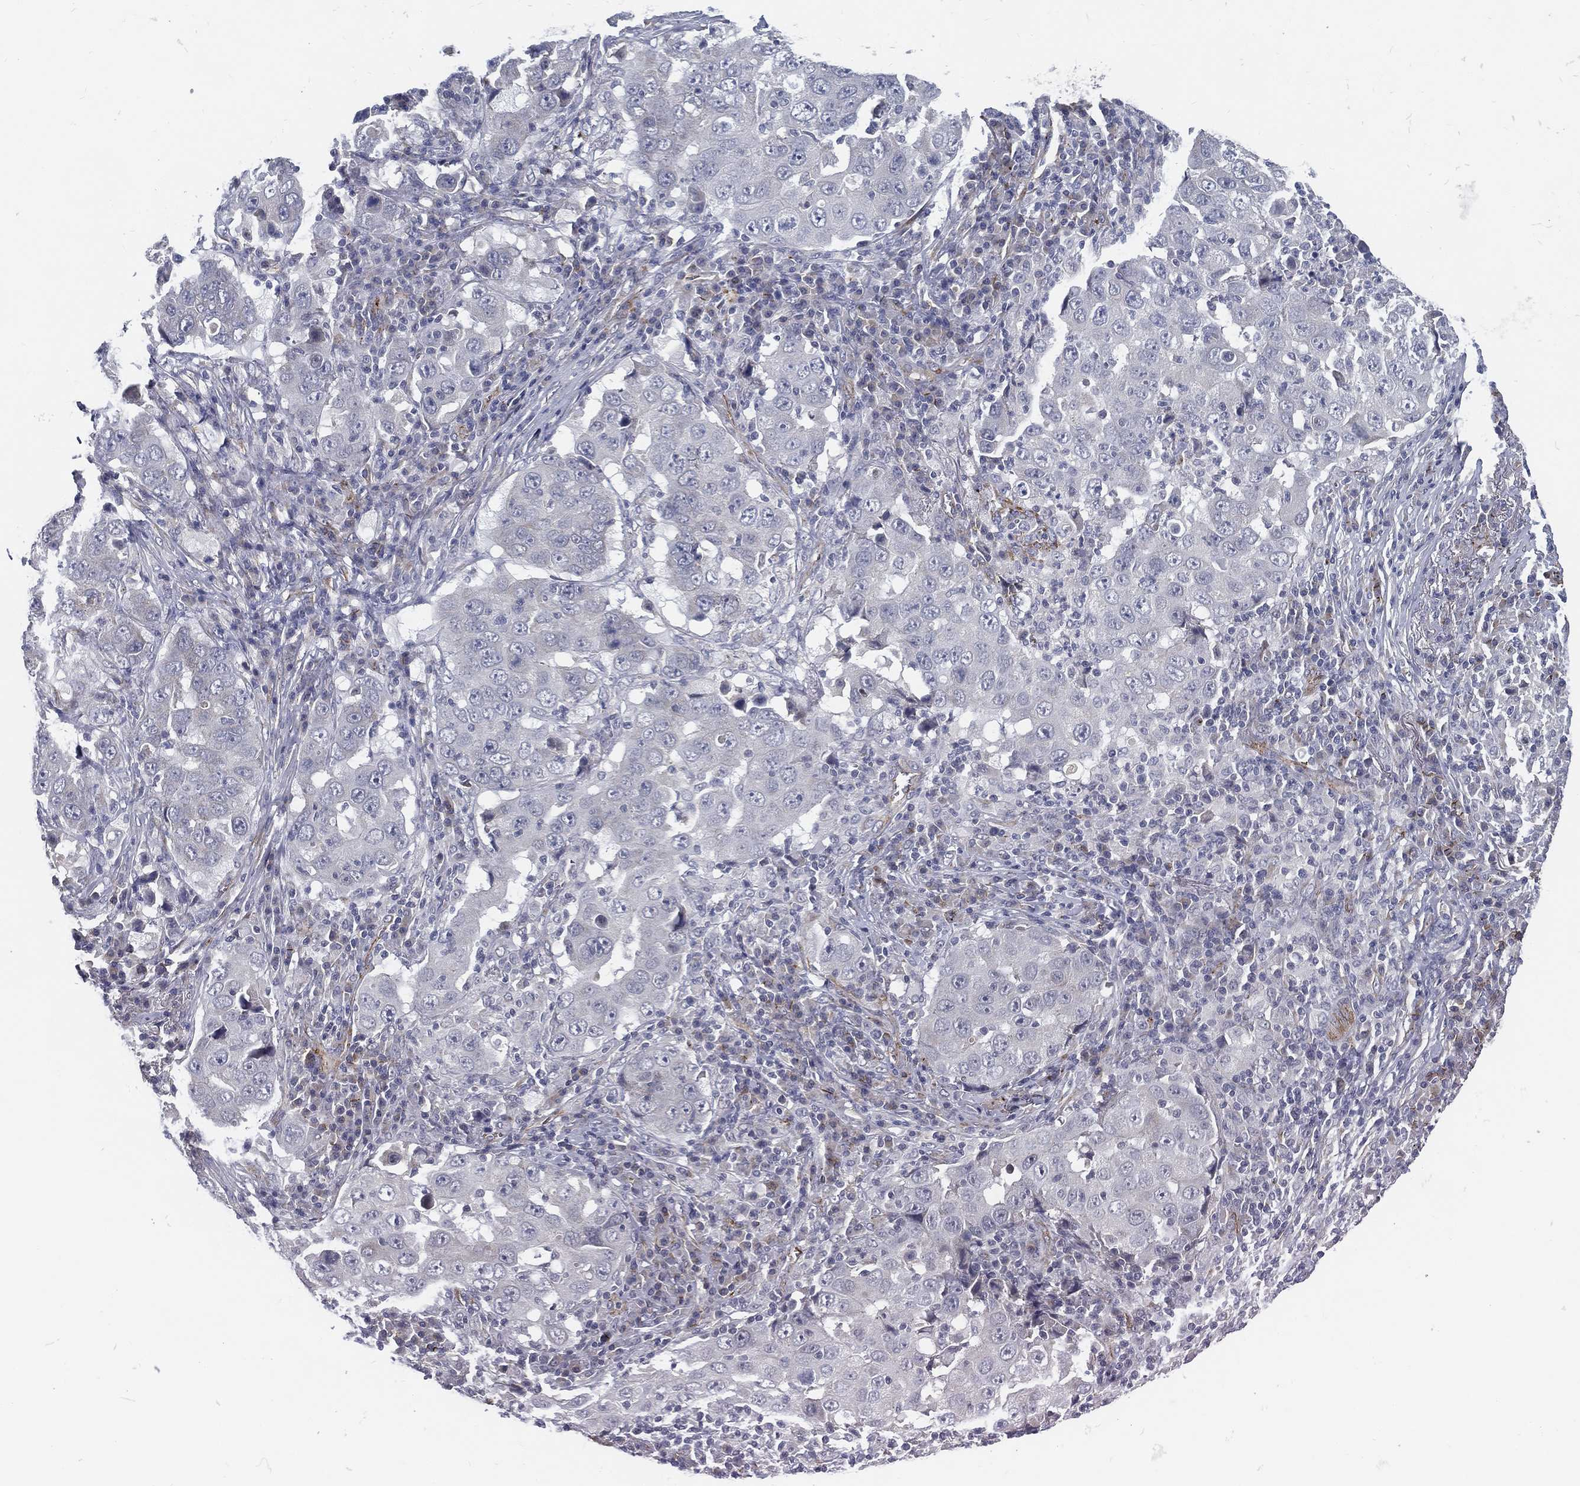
{"staining": {"intensity": "negative", "quantity": "none", "location": "none"}, "tissue": "lung cancer", "cell_type": "Tumor cells", "image_type": "cancer", "snomed": [{"axis": "morphology", "description": "Adenocarcinoma, NOS"}, {"axis": "topography", "description": "Lung"}], "caption": "Immunohistochemistry (IHC) of human adenocarcinoma (lung) exhibits no expression in tumor cells. (IHC, brightfield microscopy, high magnification).", "gene": "LRRC56", "patient": {"sex": "male", "age": 73}}